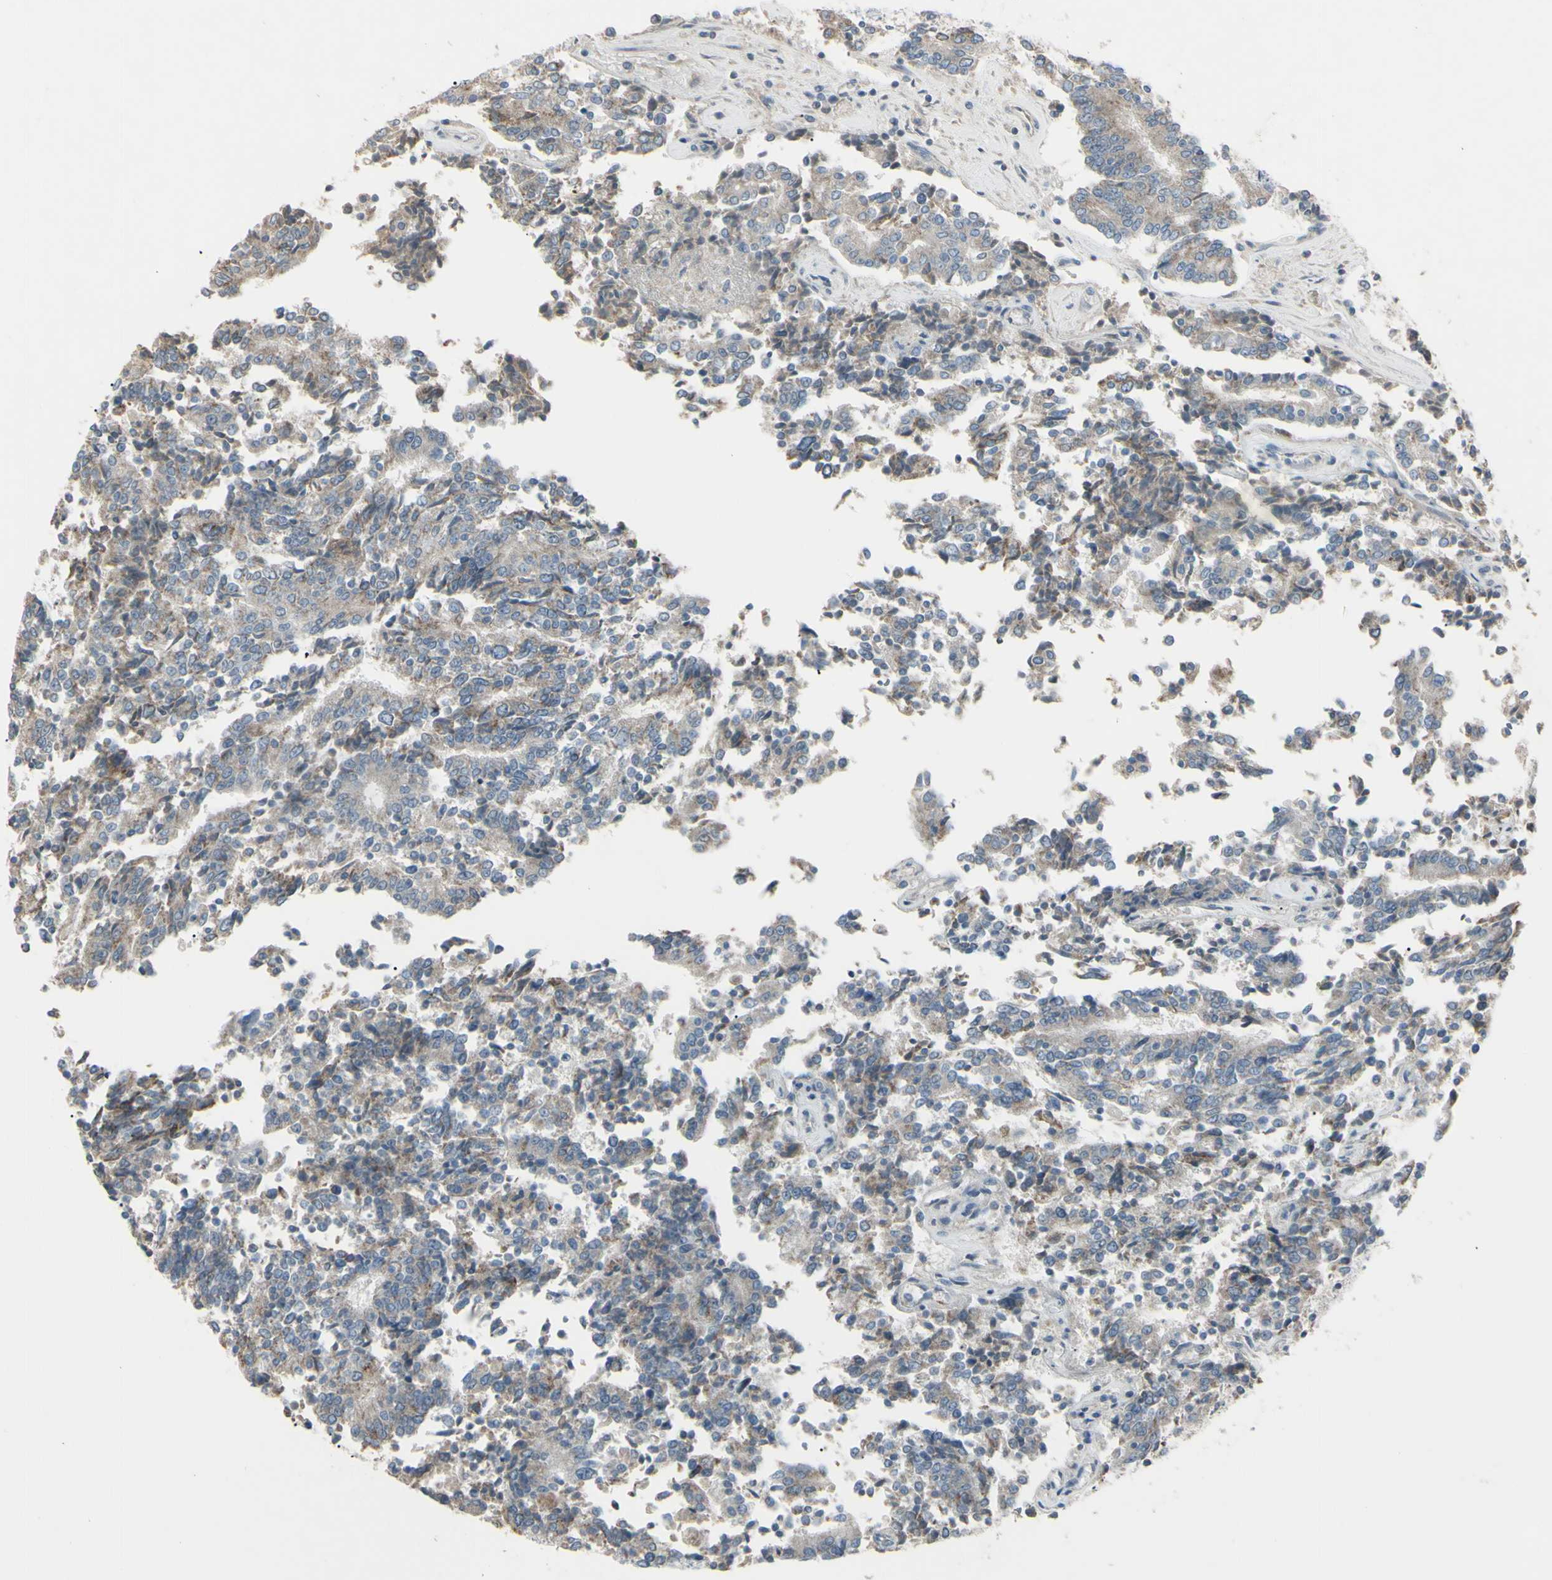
{"staining": {"intensity": "weak", "quantity": ">75%", "location": "cytoplasmic/membranous"}, "tissue": "prostate cancer", "cell_type": "Tumor cells", "image_type": "cancer", "snomed": [{"axis": "morphology", "description": "Normal tissue, NOS"}, {"axis": "morphology", "description": "Adenocarcinoma, High grade"}, {"axis": "topography", "description": "Prostate"}, {"axis": "topography", "description": "Seminal veicle"}], "caption": "A brown stain shows weak cytoplasmic/membranous staining of a protein in prostate adenocarcinoma (high-grade) tumor cells.", "gene": "PIAS4", "patient": {"sex": "male", "age": 55}}